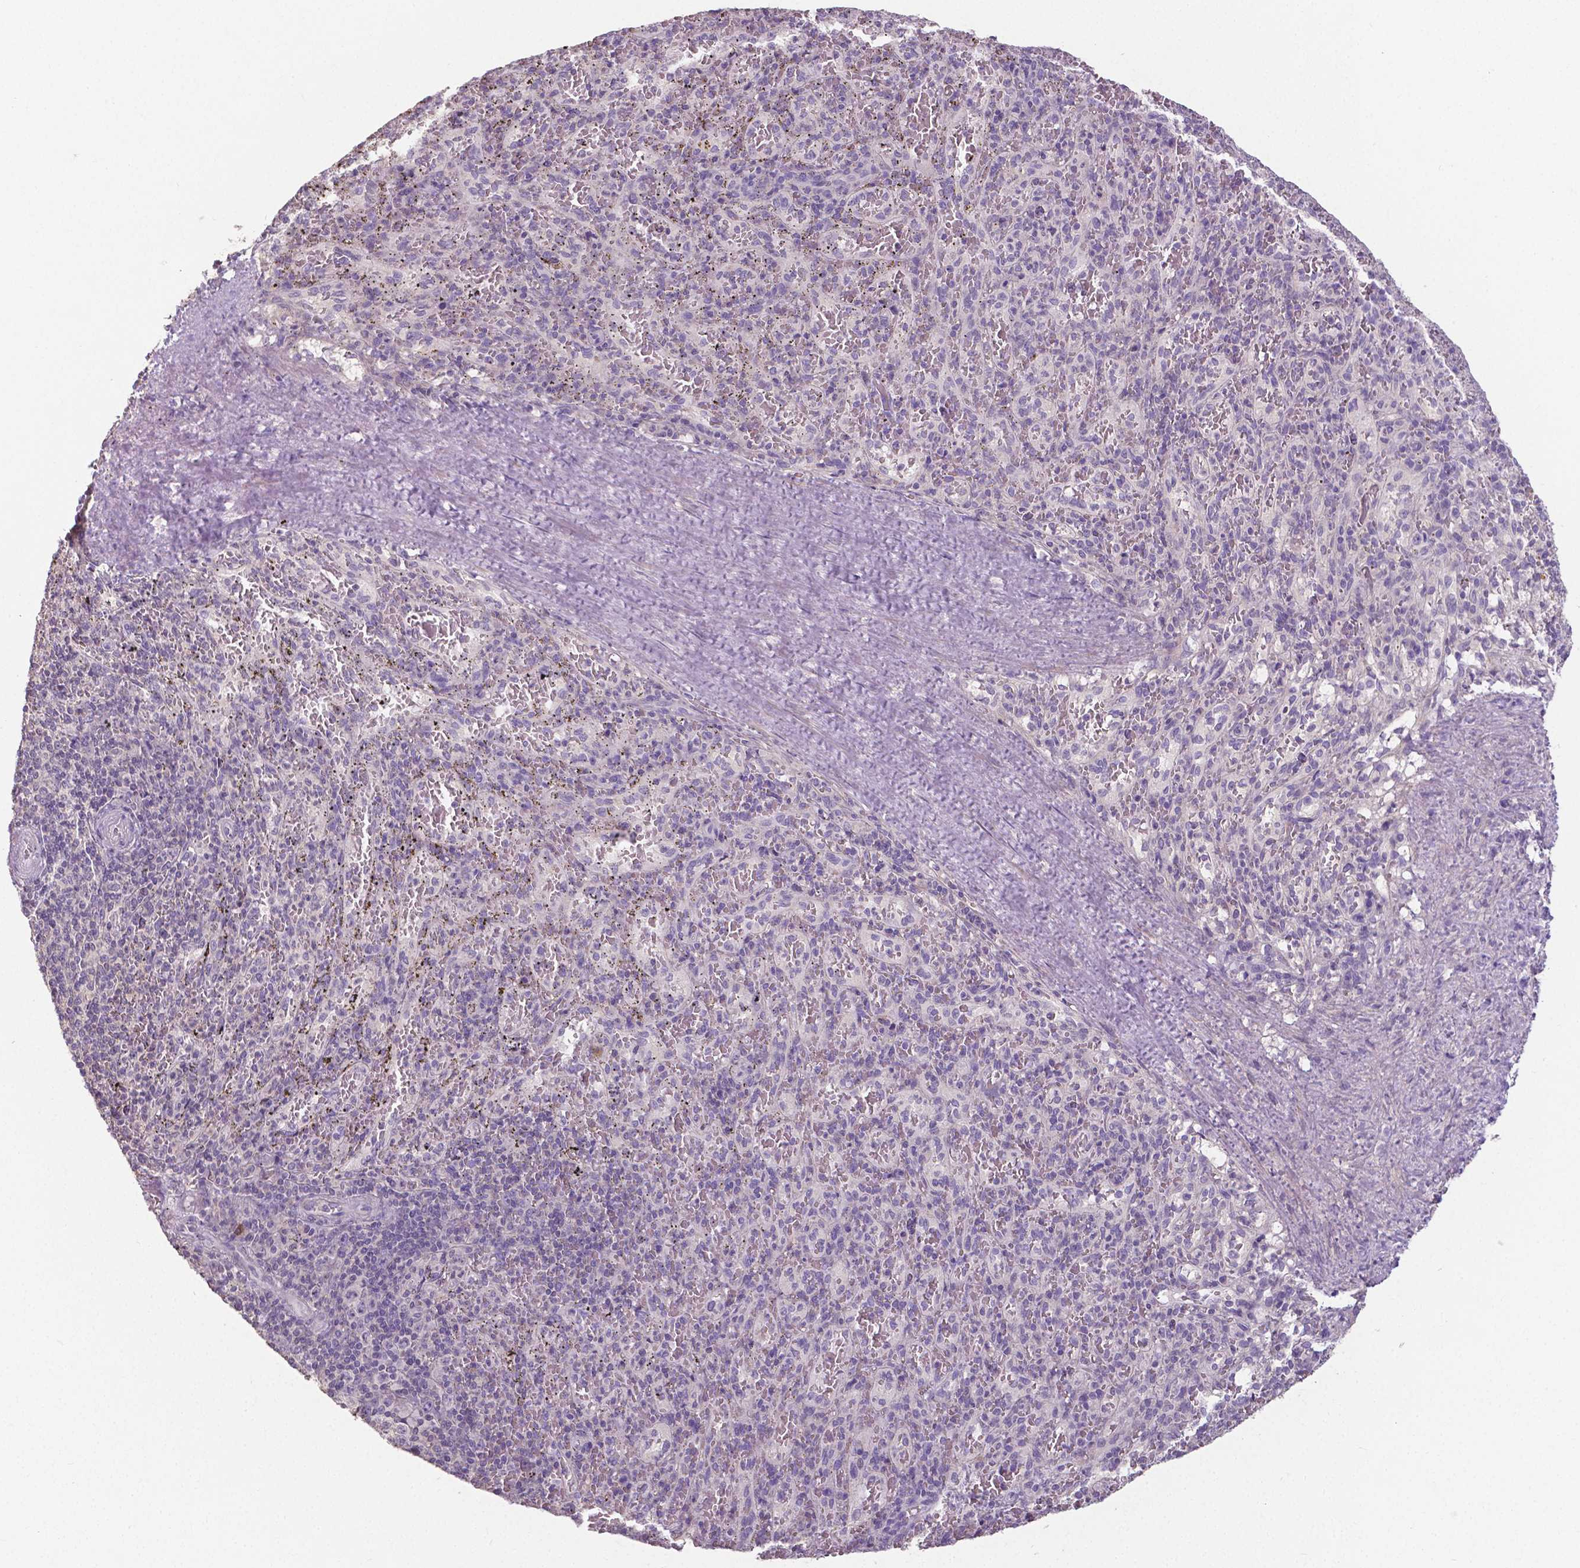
{"staining": {"intensity": "negative", "quantity": "none", "location": "none"}, "tissue": "spleen", "cell_type": "Cells in red pulp", "image_type": "normal", "snomed": [{"axis": "morphology", "description": "Normal tissue, NOS"}, {"axis": "topography", "description": "Spleen"}], "caption": "This is an immunohistochemistry photomicrograph of normal human spleen. There is no expression in cells in red pulp.", "gene": "CRMP1", "patient": {"sex": "male", "age": 57}}